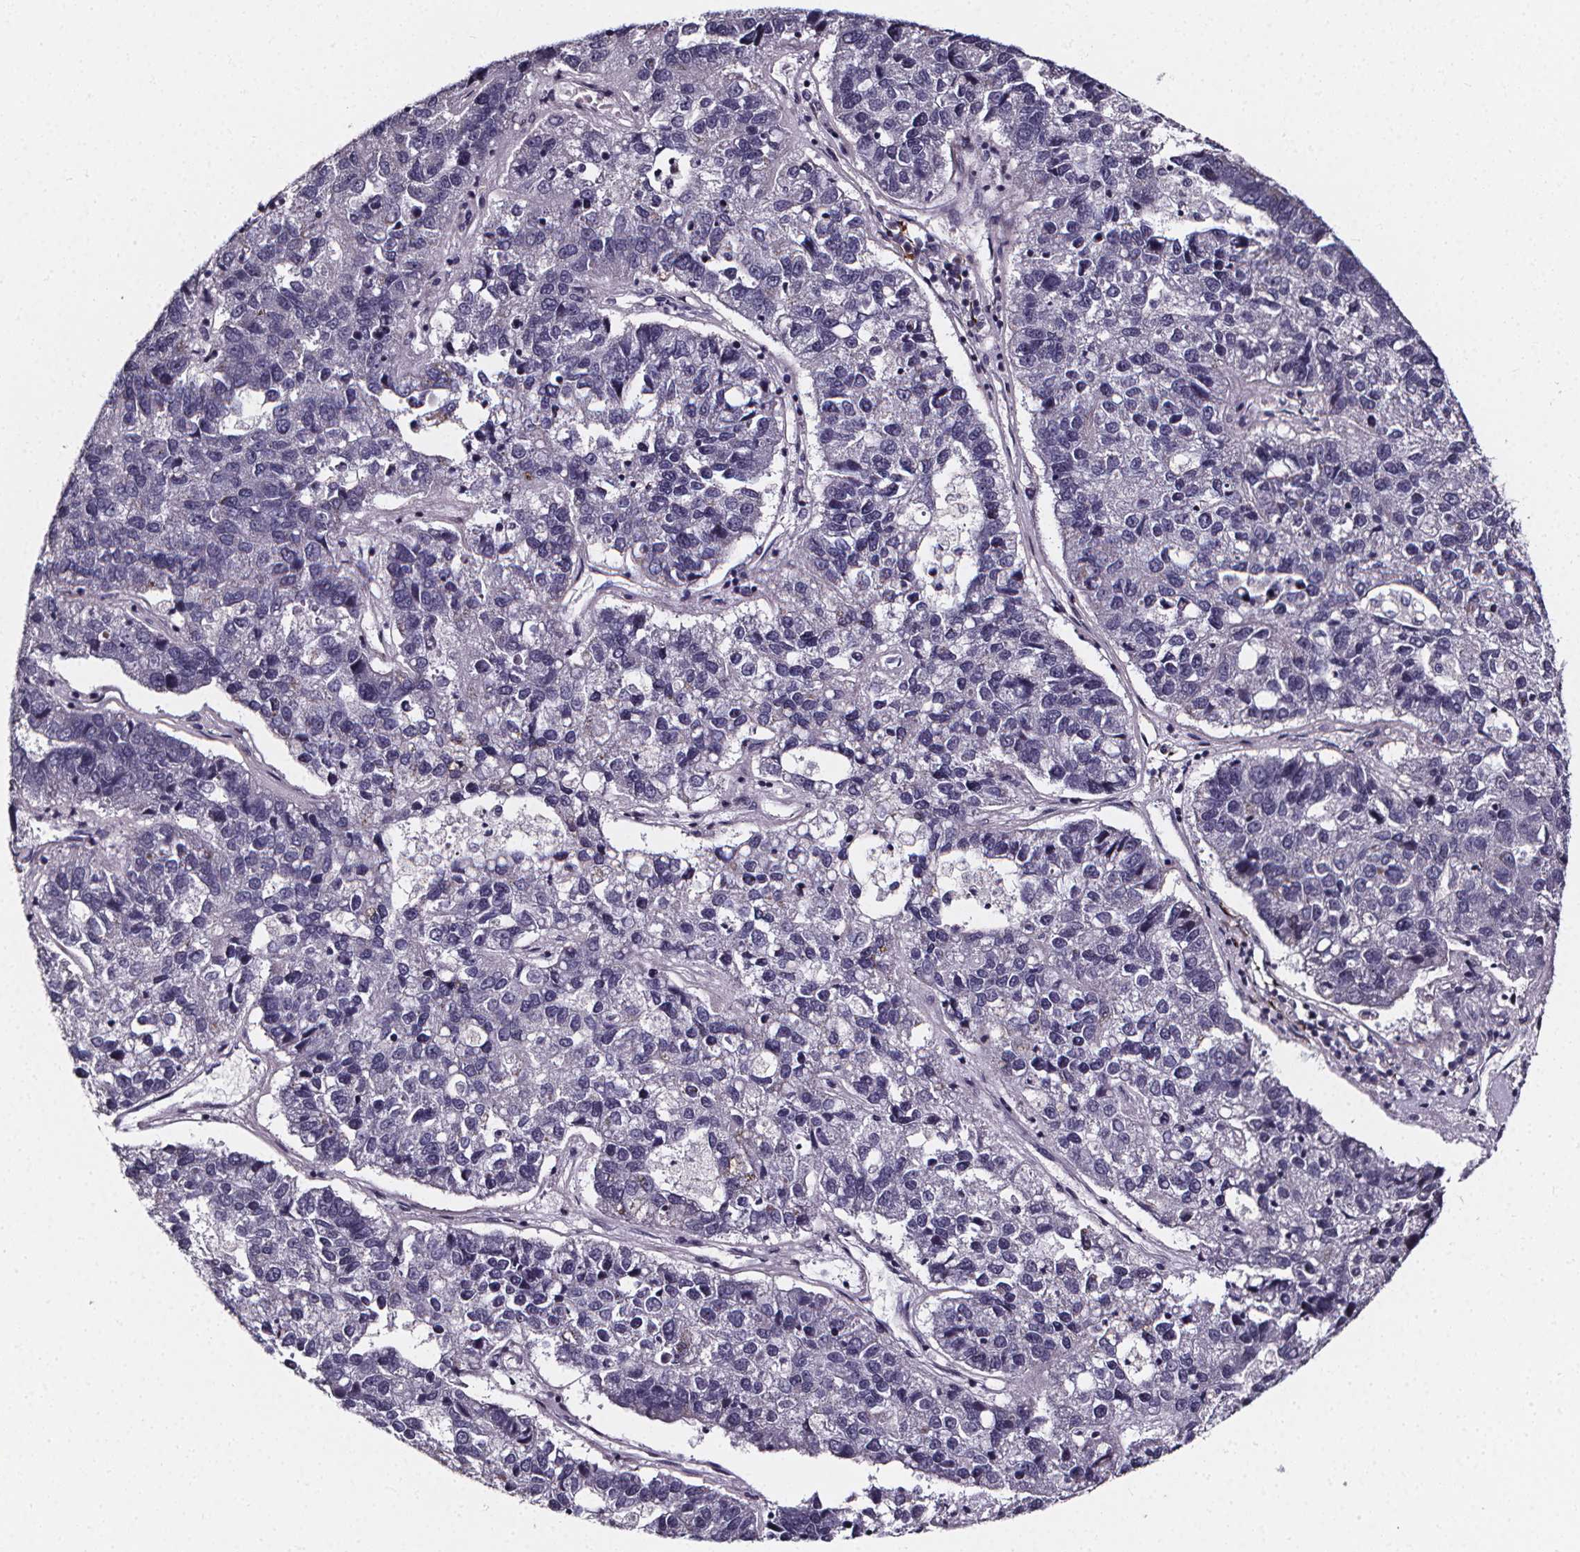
{"staining": {"intensity": "negative", "quantity": "none", "location": "none"}, "tissue": "pancreatic cancer", "cell_type": "Tumor cells", "image_type": "cancer", "snomed": [{"axis": "morphology", "description": "Adenocarcinoma, NOS"}, {"axis": "topography", "description": "Pancreas"}], "caption": "IHC photomicrograph of human pancreatic adenocarcinoma stained for a protein (brown), which displays no expression in tumor cells.", "gene": "AEBP1", "patient": {"sex": "female", "age": 61}}